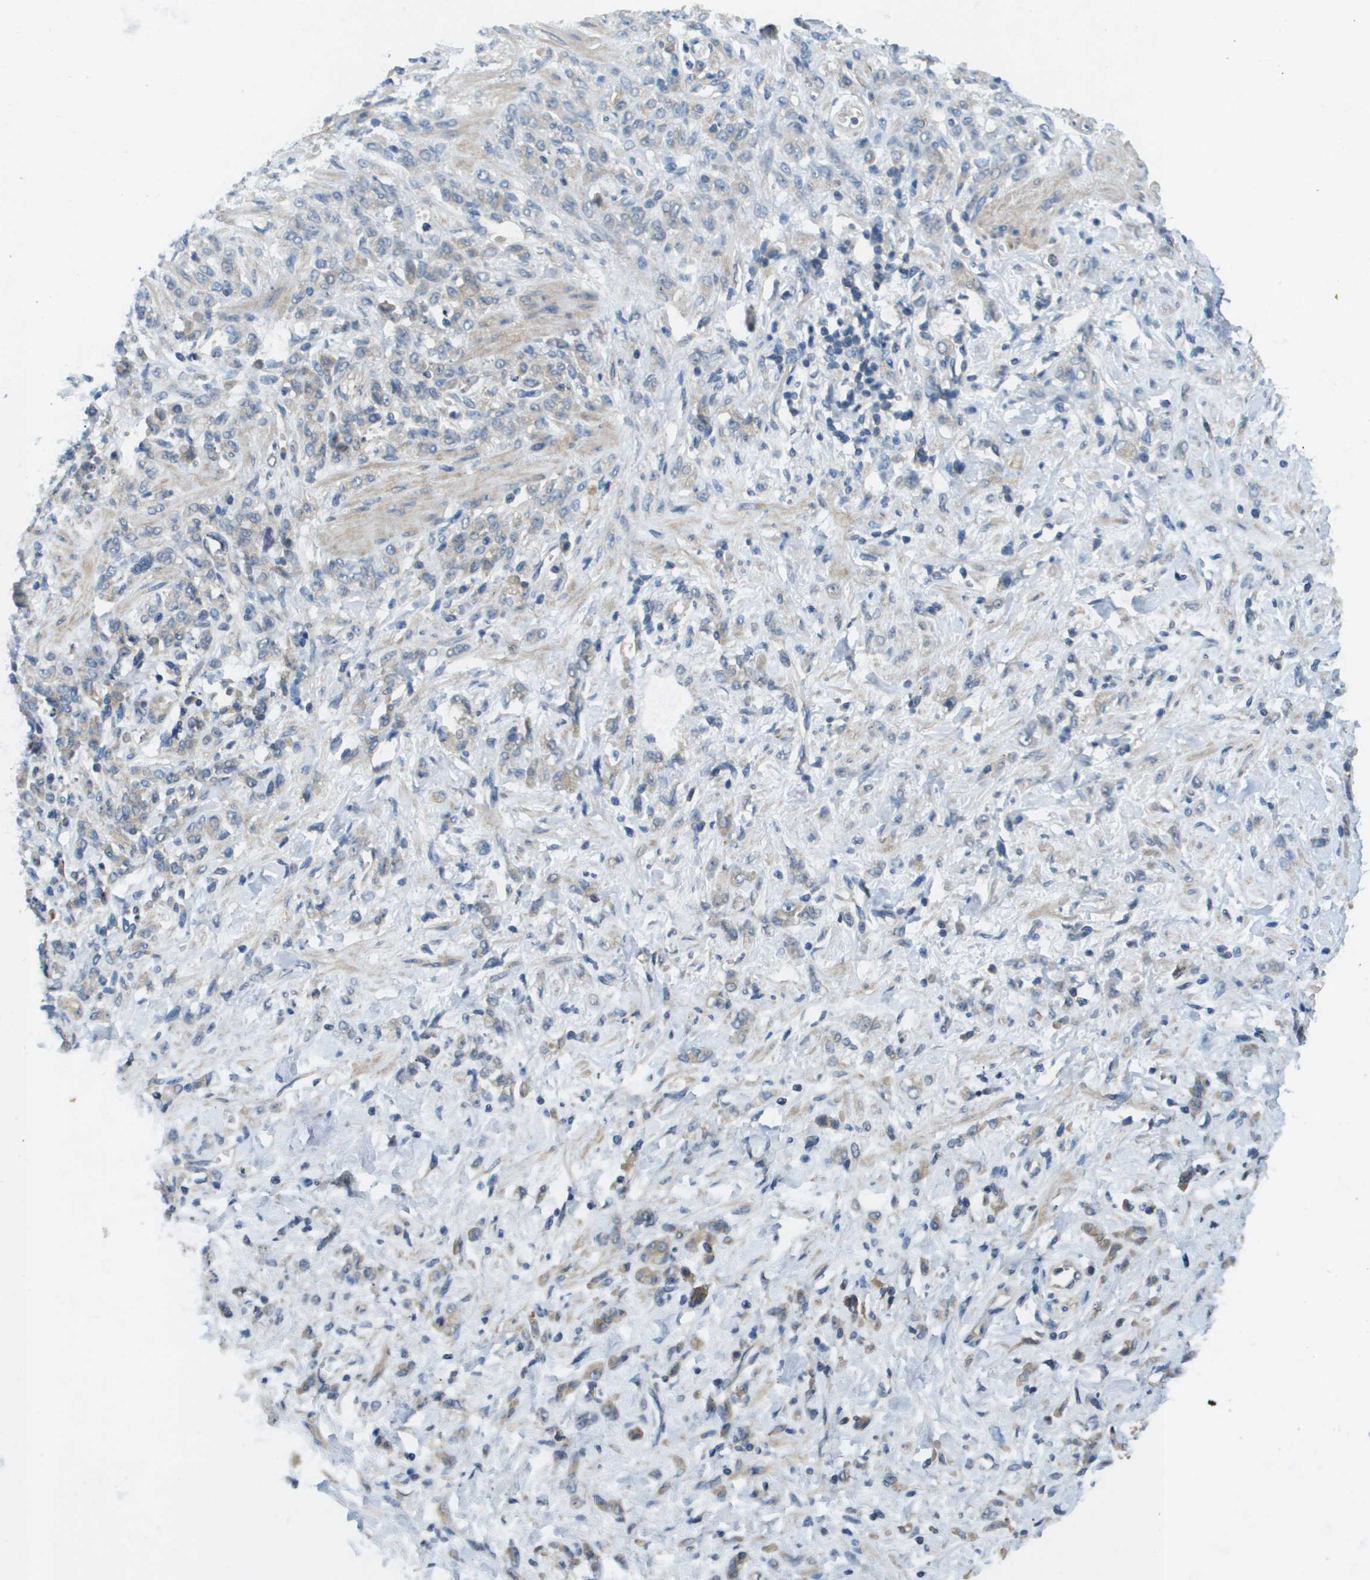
{"staining": {"intensity": "weak", "quantity": "25%-75%", "location": "cytoplasmic/membranous"}, "tissue": "stomach cancer", "cell_type": "Tumor cells", "image_type": "cancer", "snomed": [{"axis": "morphology", "description": "Normal tissue, NOS"}, {"axis": "morphology", "description": "Adenocarcinoma, NOS"}, {"axis": "topography", "description": "Stomach"}], "caption": "This is a histology image of immunohistochemistry (IHC) staining of adenocarcinoma (stomach), which shows weak staining in the cytoplasmic/membranous of tumor cells.", "gene": "KRT23", "patient": {"sex": "male", "age": 82}}